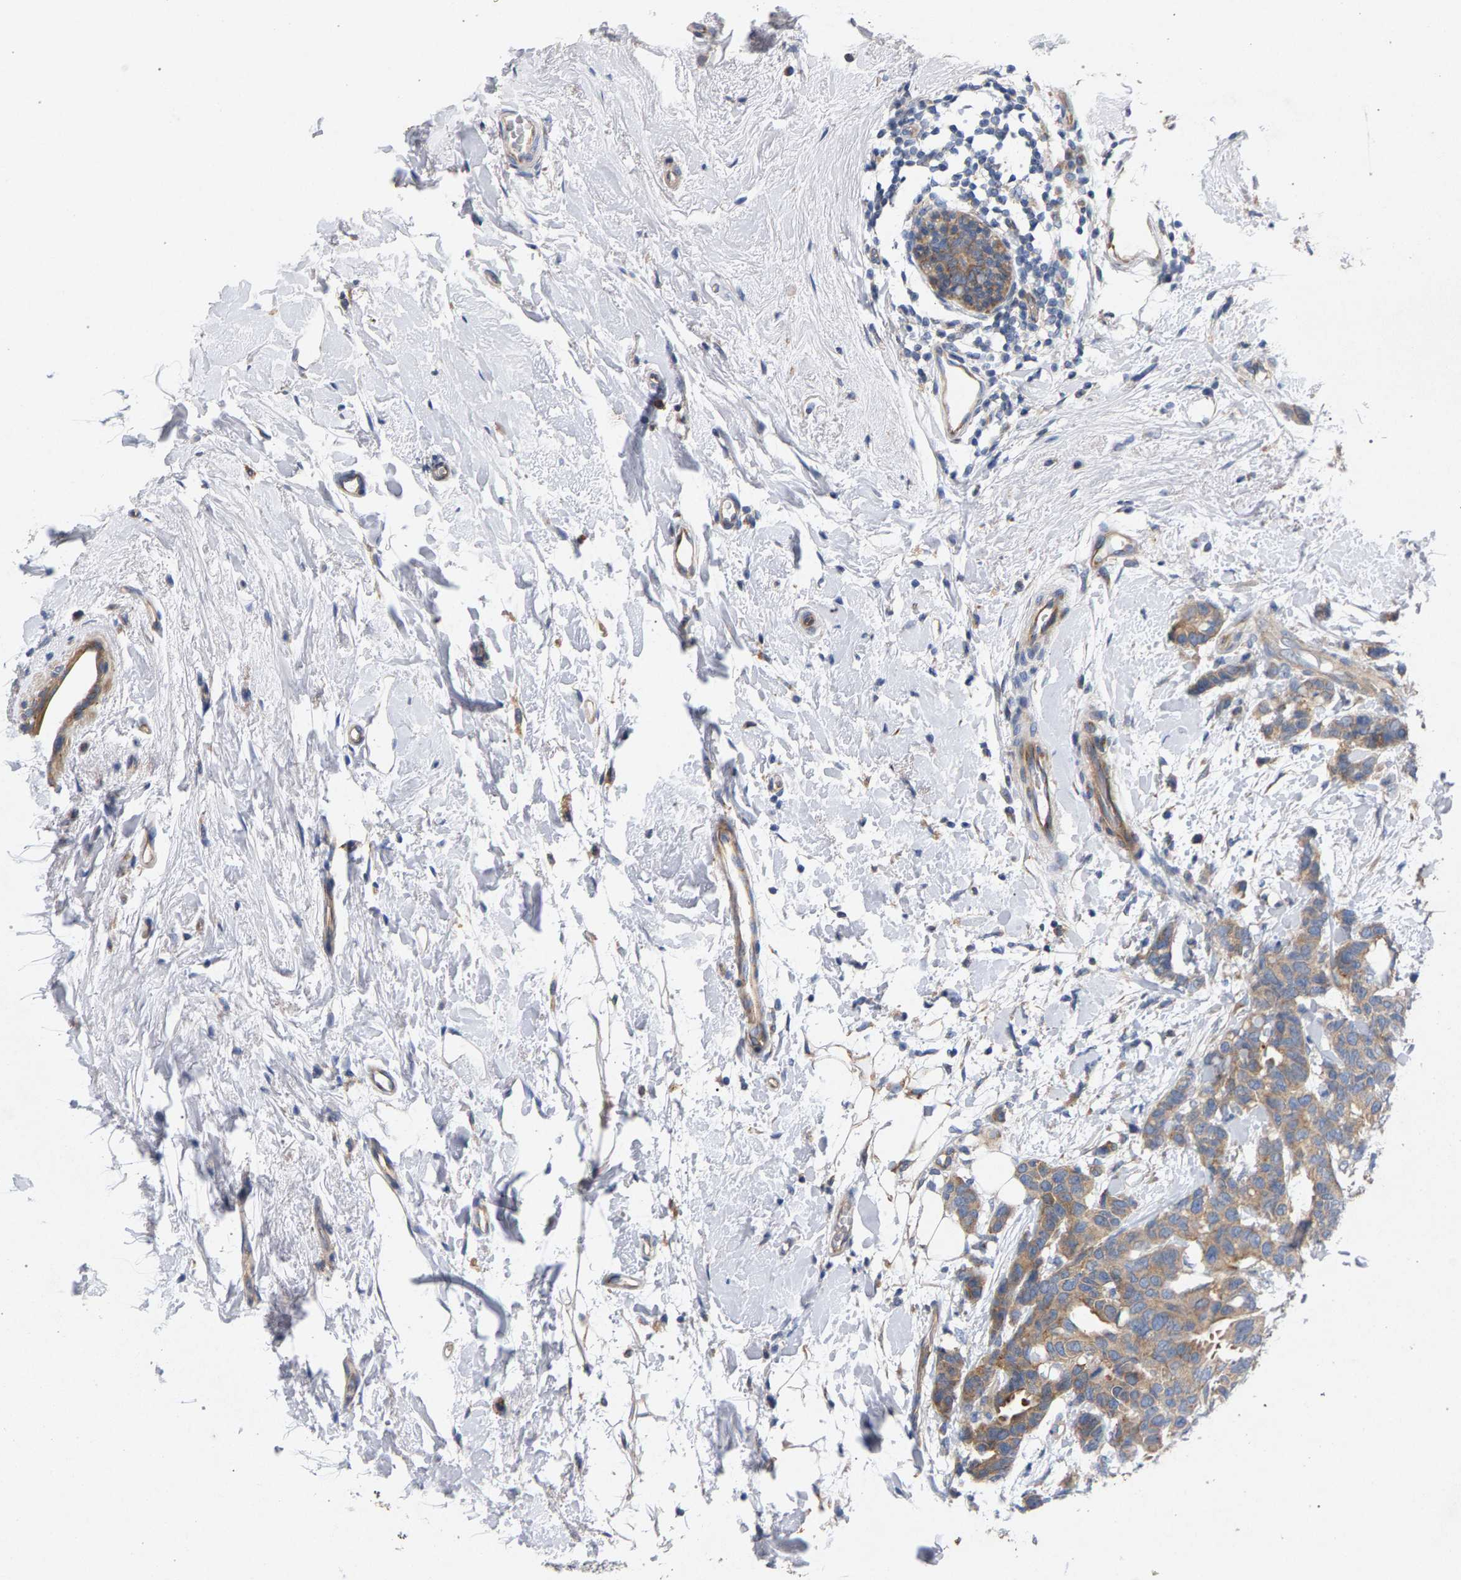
{"staining": {"intensity": "moderate", "quantity": ">75%", "location": "cytoplasmic/membranous"}, "tissue": "breast cancer", "cell_type": "Tumor cells", "image_type": "cancer", "snomed": [{"axis": "morphology", "description": "Duct carcinoma"}, {"axis": "topography", "description": "Breast"}], "caption": "Protein expression by immunohistochemistry (IHC) shows moderate cytoplasmic/membranous positivity in about >75% of tumor cells in intraductal carcinoma (breast). The protein of interest is stained brown, and the nuclei are stained in blue (DAB IHC with brightfield microscopy, high magnification).", "gene": "MAMDC2", "patient": {"sex": "female", "age": 87}}